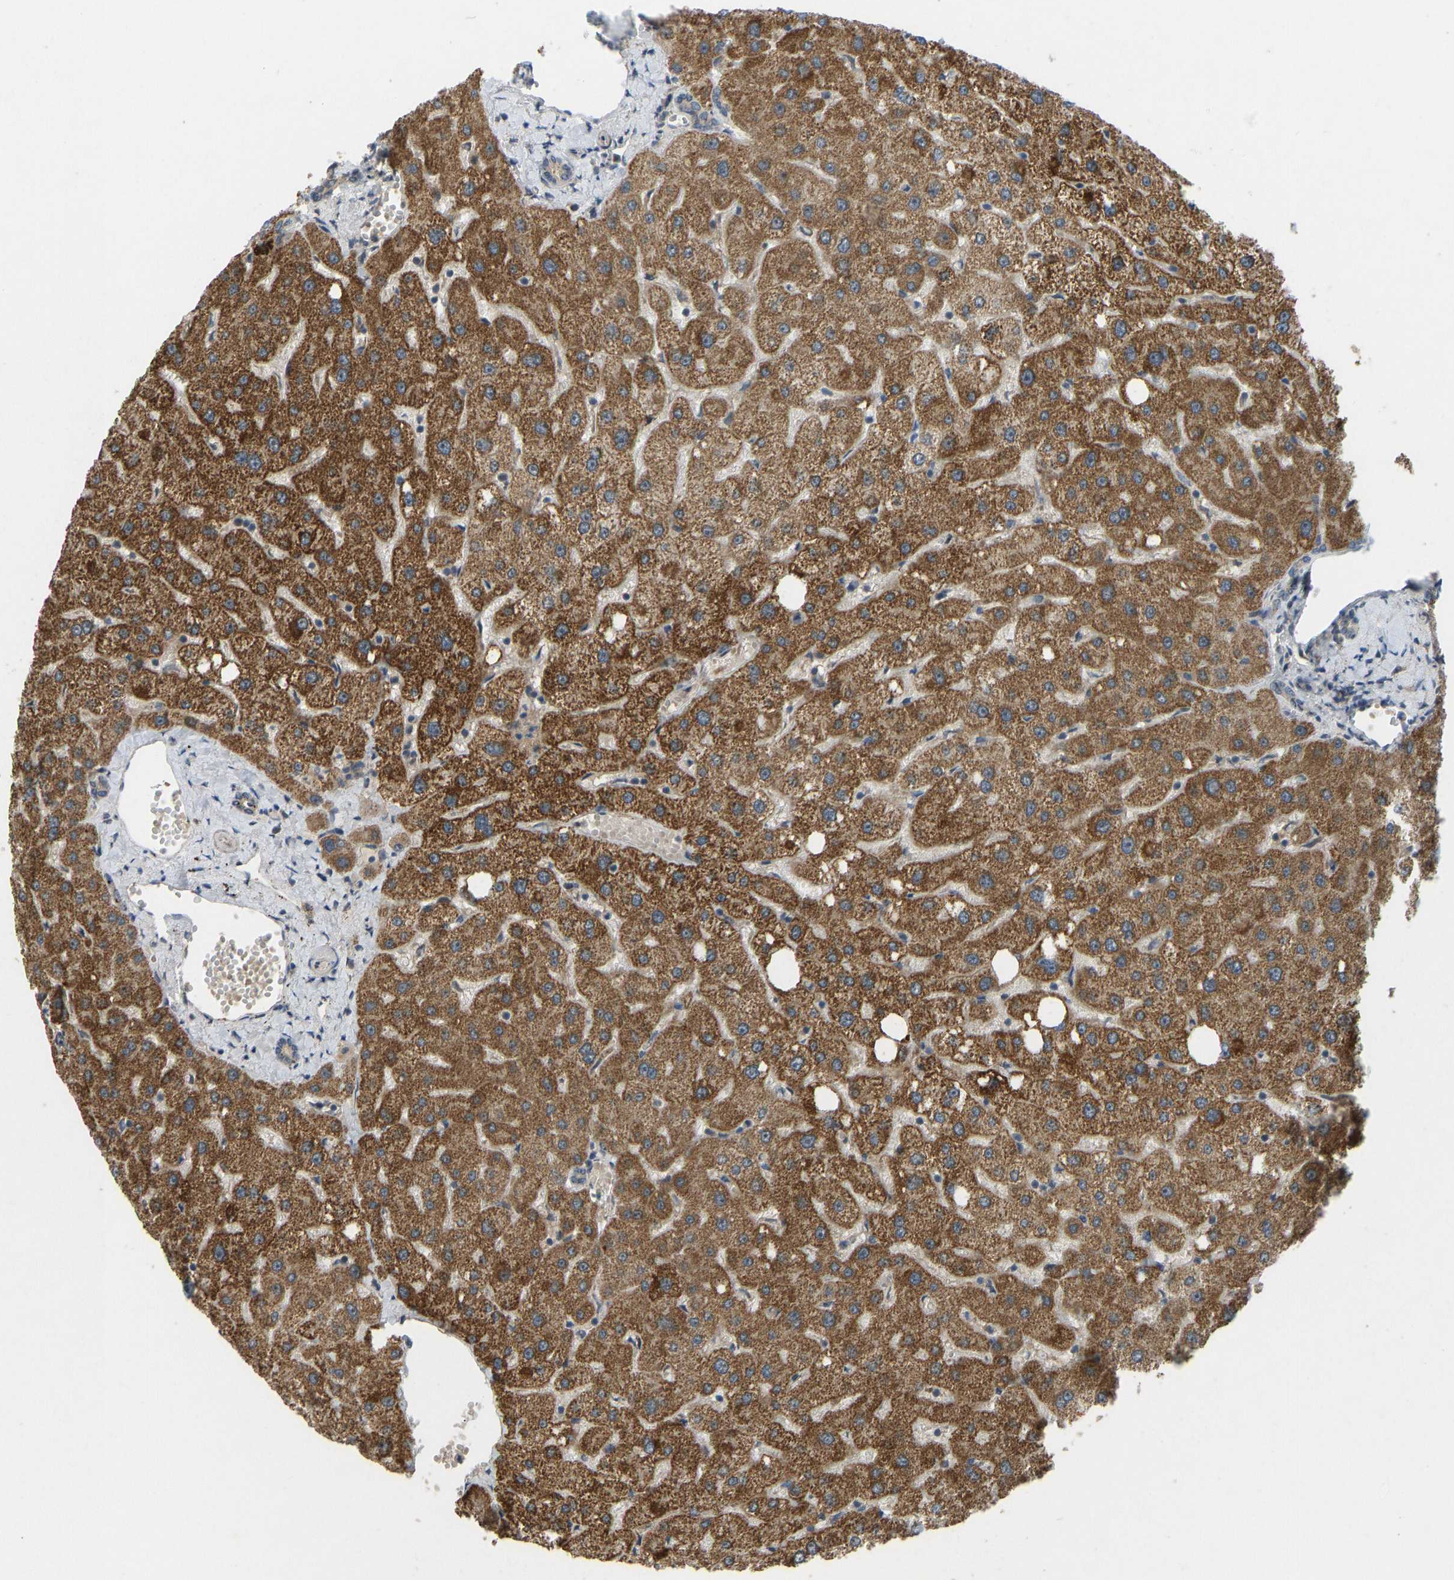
{"staining": {"intensity": "weak", "quantity": ">75%", "location": "cytoplasmic/membranous"}, "tissue": "liver", "cell_type": "Cholangiocytes", "image_type": "normal", "snomed": [{"axis": "morphology", "description": "Normal tissue, NOS"}, {"axis": "topography", "description": "Liver"}], "caption": "The photomicrograph demonstrates a brown stain indicating the presence of a protein in the cytoplasmic/membranous of cholangiocytes in liver. The protein is shown in brown color, while the nuclei are stained blue.", "gene": "ACADS", "patient": {"sex": "male", "age": 73}}